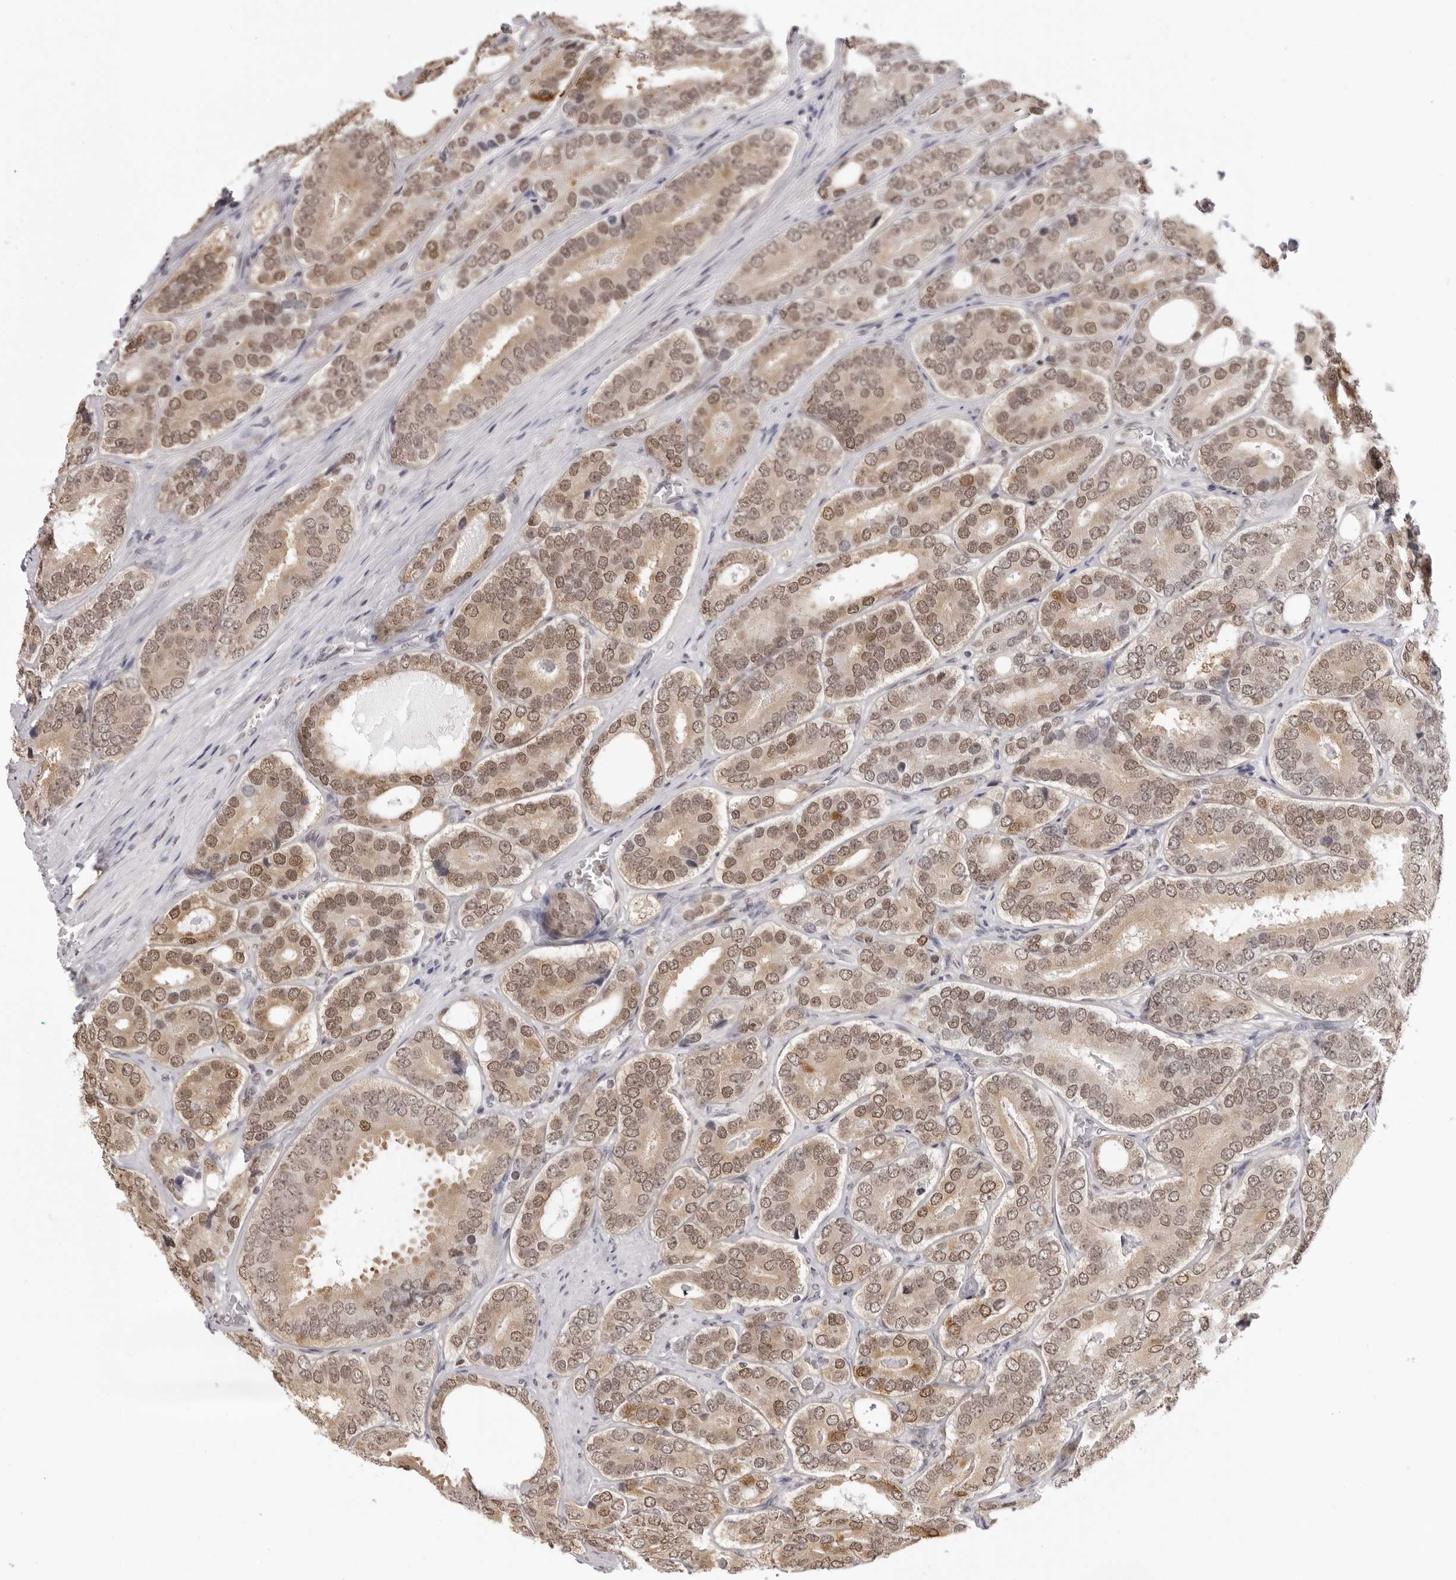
{"staining": {"intensity": "weak", "quantity": ">75%", "location": "cytoplasmic/membranous,nuclear"}, "tissue": "prostate cancer", "cell_type": "Tumor cells", "image_type": "cancer", "snomed": [{"axis": "morphology", "description": "Adenocarcinoma, High grade"}, {"axis": "topography", "description": "Prostate"}], "caption": "High-magnification brightfield microscopy of high-grade adenocarcinoma (prostate) stained with DAB (3,3'-diaminobenzidine) (brown) and counterstained with hematoxylin (blue). tumor cells exhibit weak cytoplasmic/membranous and nuclear staining is appreciated in approximately>75% of cells.", "gene": "HSPA4", "patient": {"sex": "male", "age": 56}}